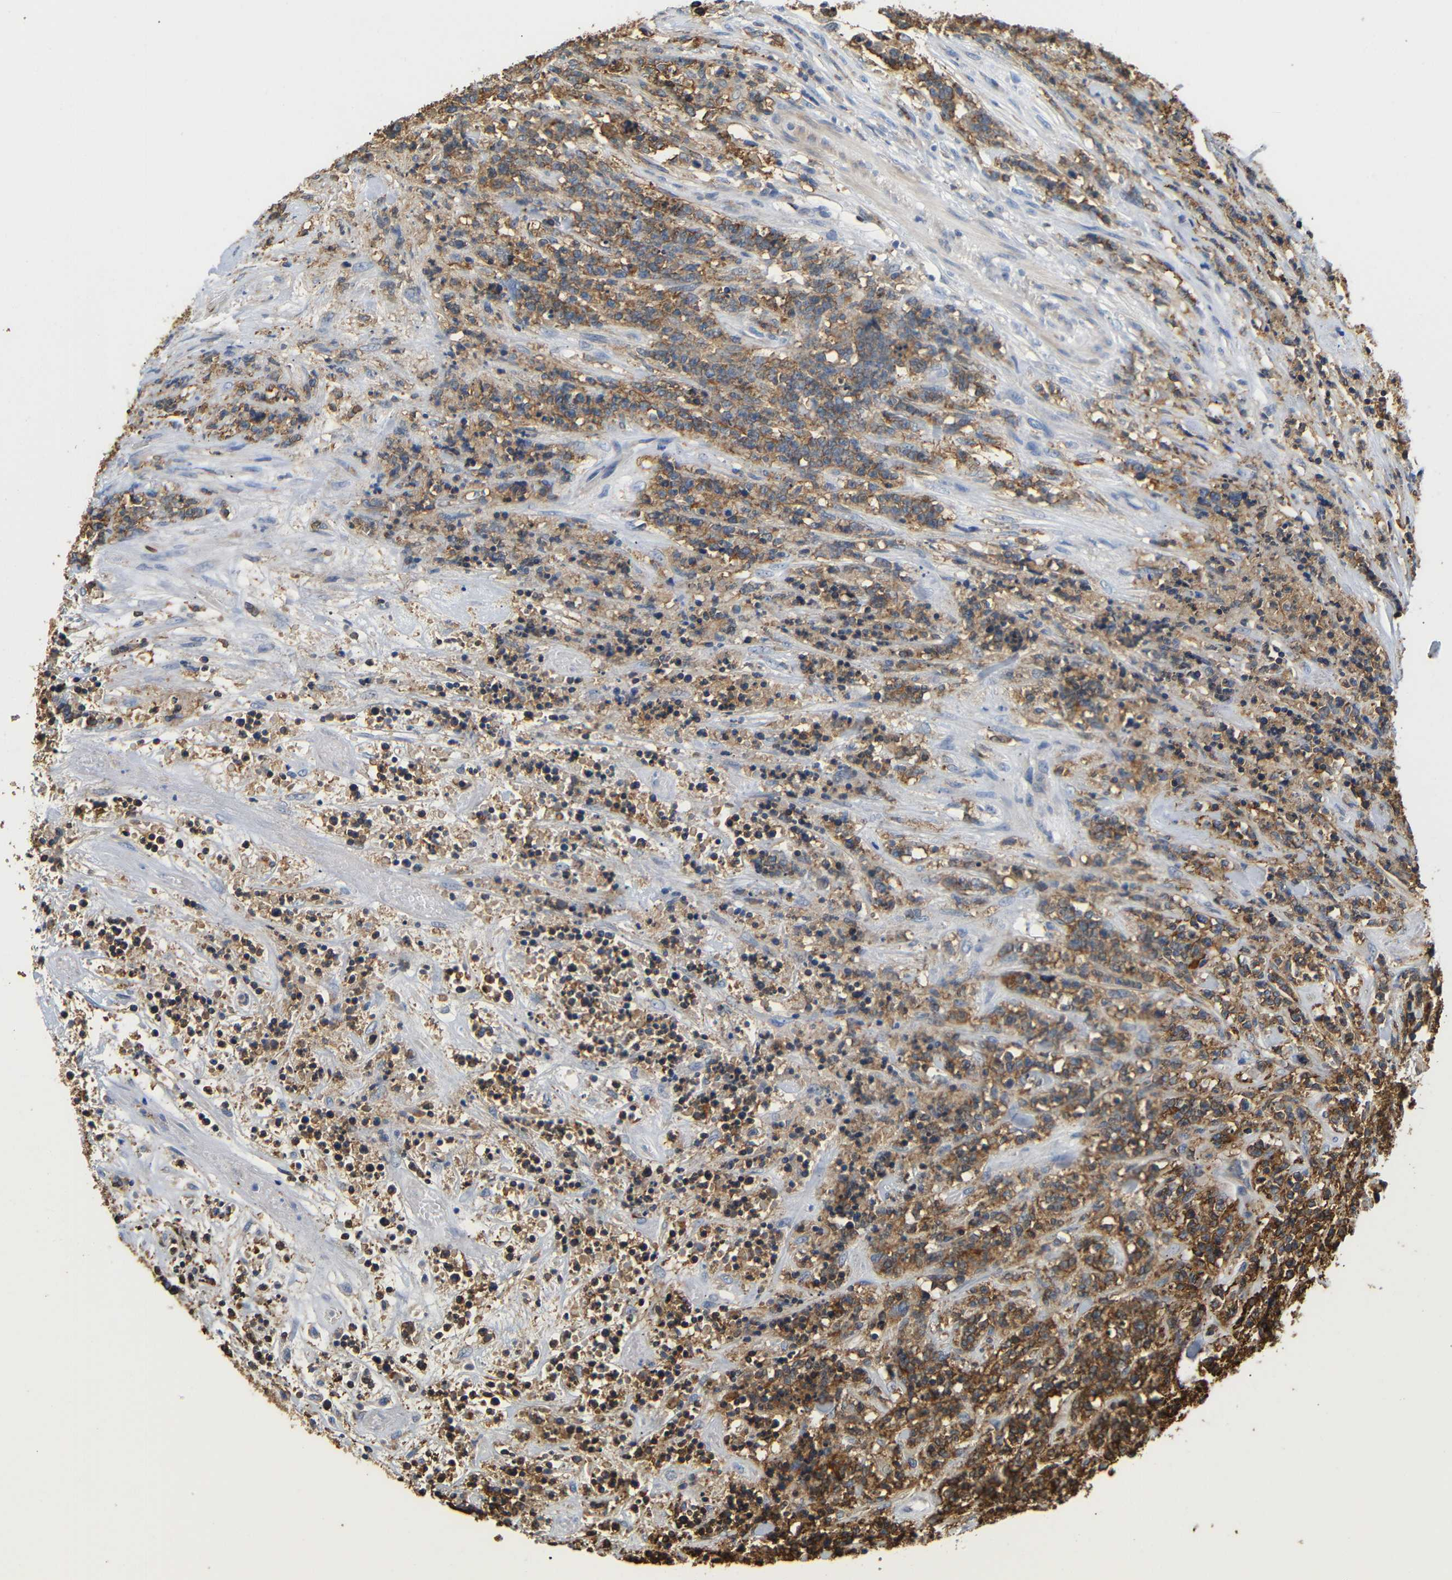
{"staining": {"intensity": "moderate", "quantity": ">75%", "location": "cytoplasmic/membranous"}, "tissue": "lymphoma", "cell_type": "Tumor cells", "image_type": "cancer", "snomed": [{"axis": "morphology", "description": "Malignant lymphoma, non-Hodgkin's type, High grade"}, {"axis": "topography", "description": "Soft tissue"}], "caption": "The immunohistochemical stain labels moderate cytoplasmic/membranous staining in tumor cells of high-grade malignant lymphoma, non-Hodgkin's type tissue. (DAB (3,3'-diaminobenzidine) = brown stain, brightfield microscopy at high magnification).", "gene": "HLA-DQB1", "patient": {"sex": "male", "age": 18}}